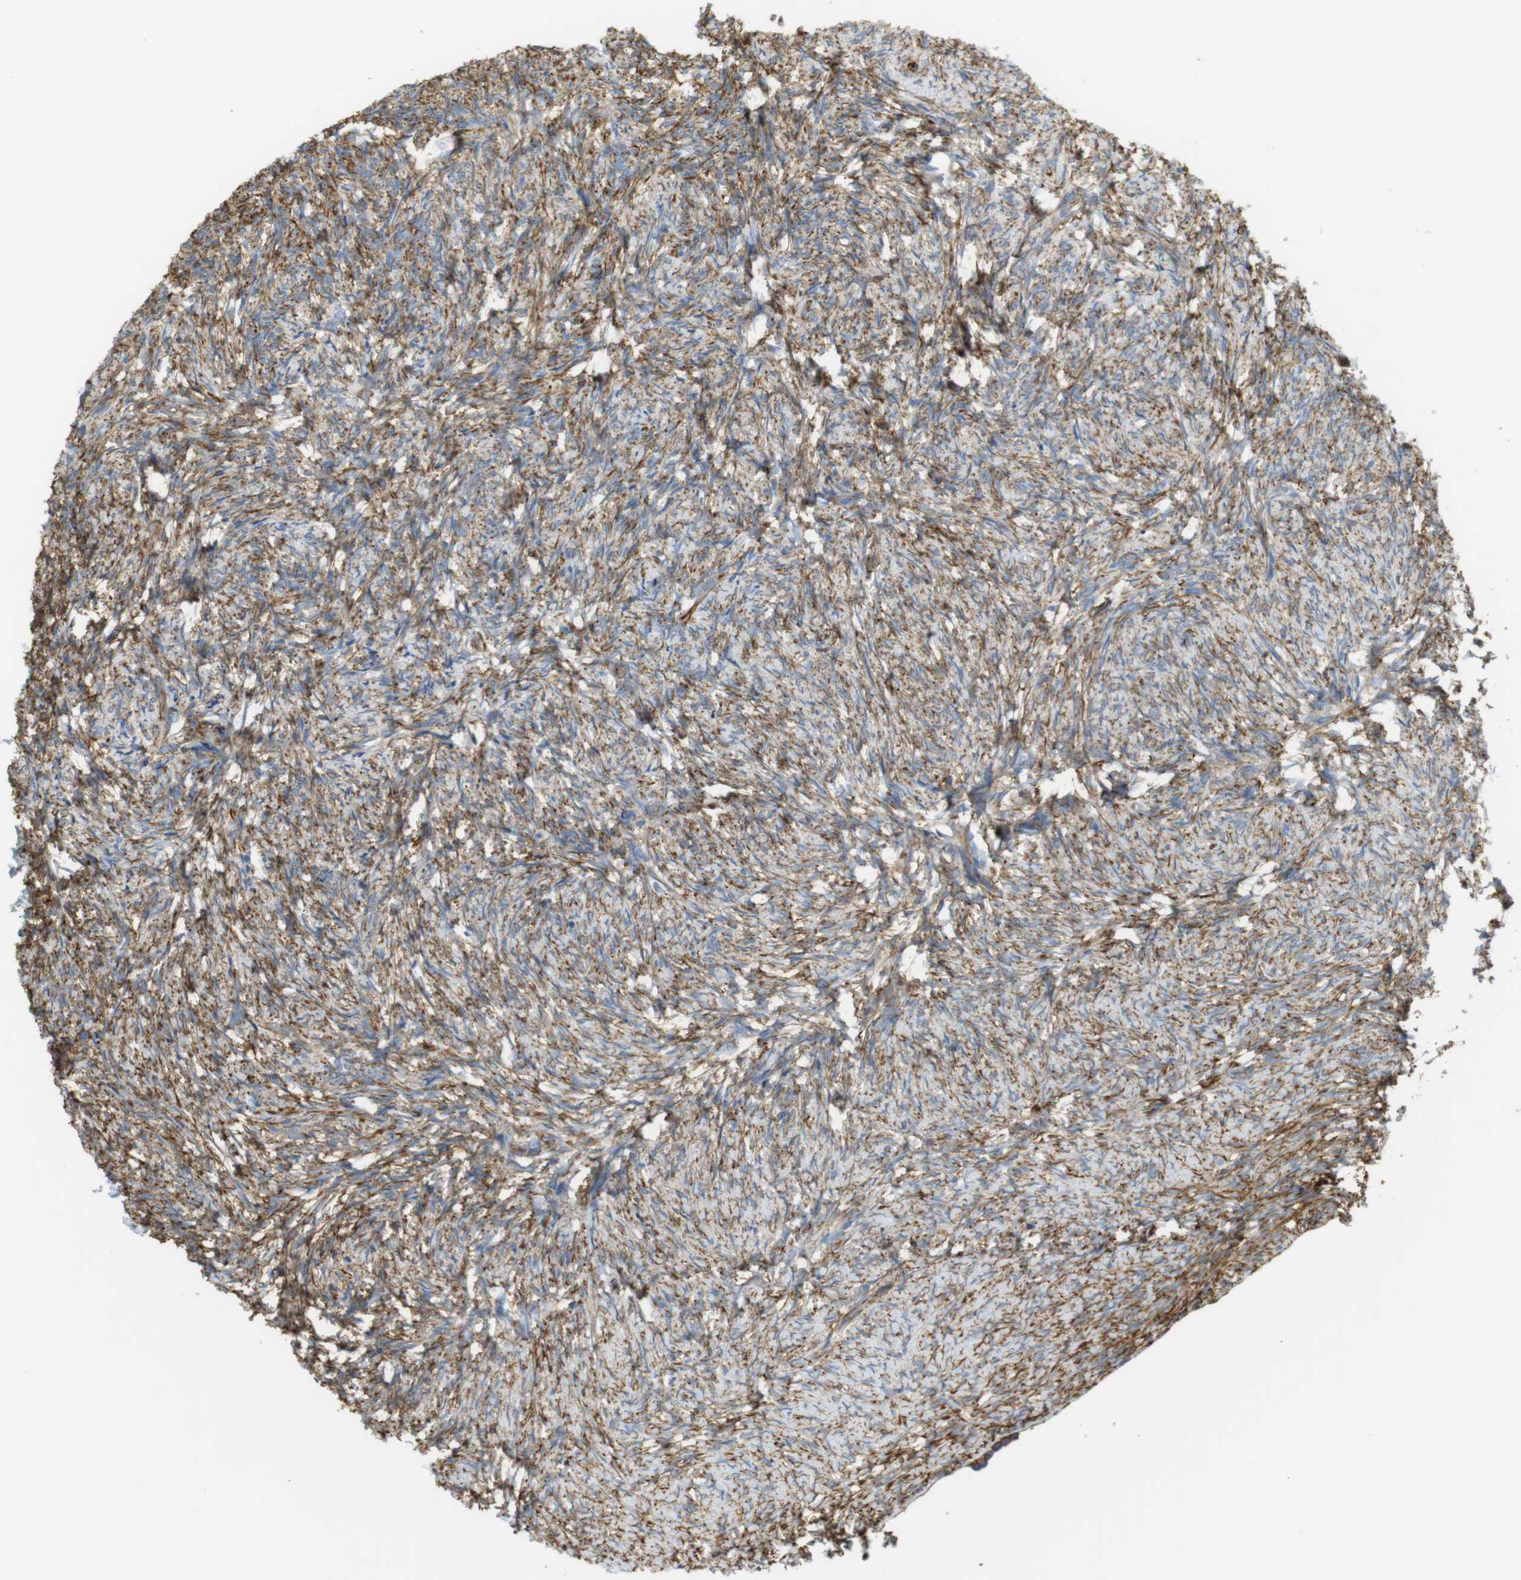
{"staining": {"intensity": "moderate", "quantity": ">75%", "location": "cytoplasmic/membranous"}, "tissue": "ovary", "cell_type": "Ovarian stroma cells", "image_type": "normal", "snomed": [{"axis": "morphology", "description": "Normal tissue, NOS"}, {"axis": "topography", "description": "Ovary"}], "caption": "Moderate cytoplasmic/membranous positivity is identified in about >75% of ovarian stroma cells in unremarkable ovary.", "gene": "MS4A10", "patient": {"sex": "female", "age": 60}}